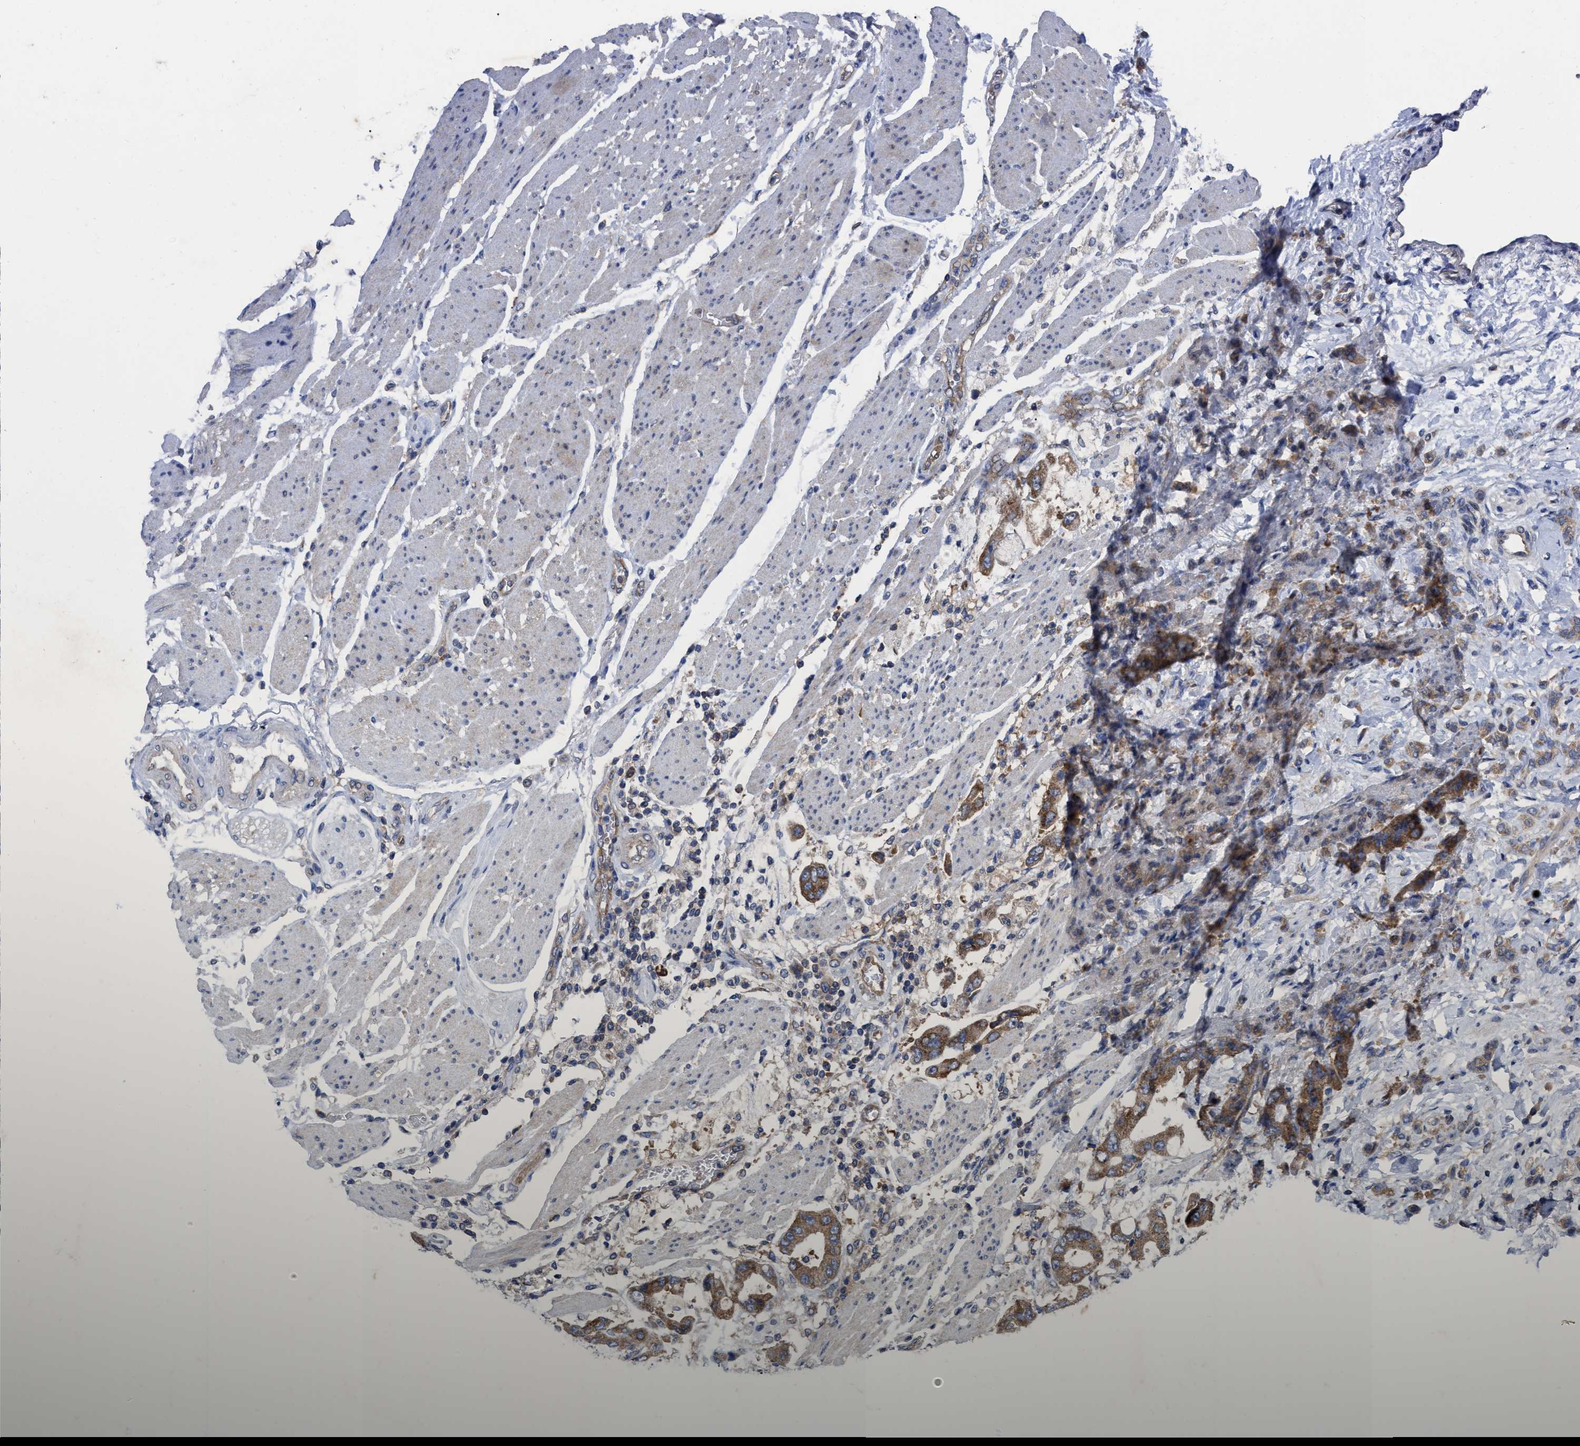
{"staining": {"intensity": "moderate", "quantity": ">75%", "location": "cytoplasmic/membranous"}, "tissue": "stomach cancer", "cell_type": "Tumor cells", "image_type": "cancer", "snomed": [{"axis": "morphology", "description": "Normal tissue, NOS"}, {"axis": "morphology", "description": "Adenocarcinoma, NOS"}, {"axis": "topography", "description": "Stomach"}], "caption": "A micrograph of stomach cancer (adenocarcinoma) stained for a protein shows moderate cytoplasmic/membranous brown staining in tumor cells.", "gene": "TCP1", "patient": {"sex": "male", "age": 62}}